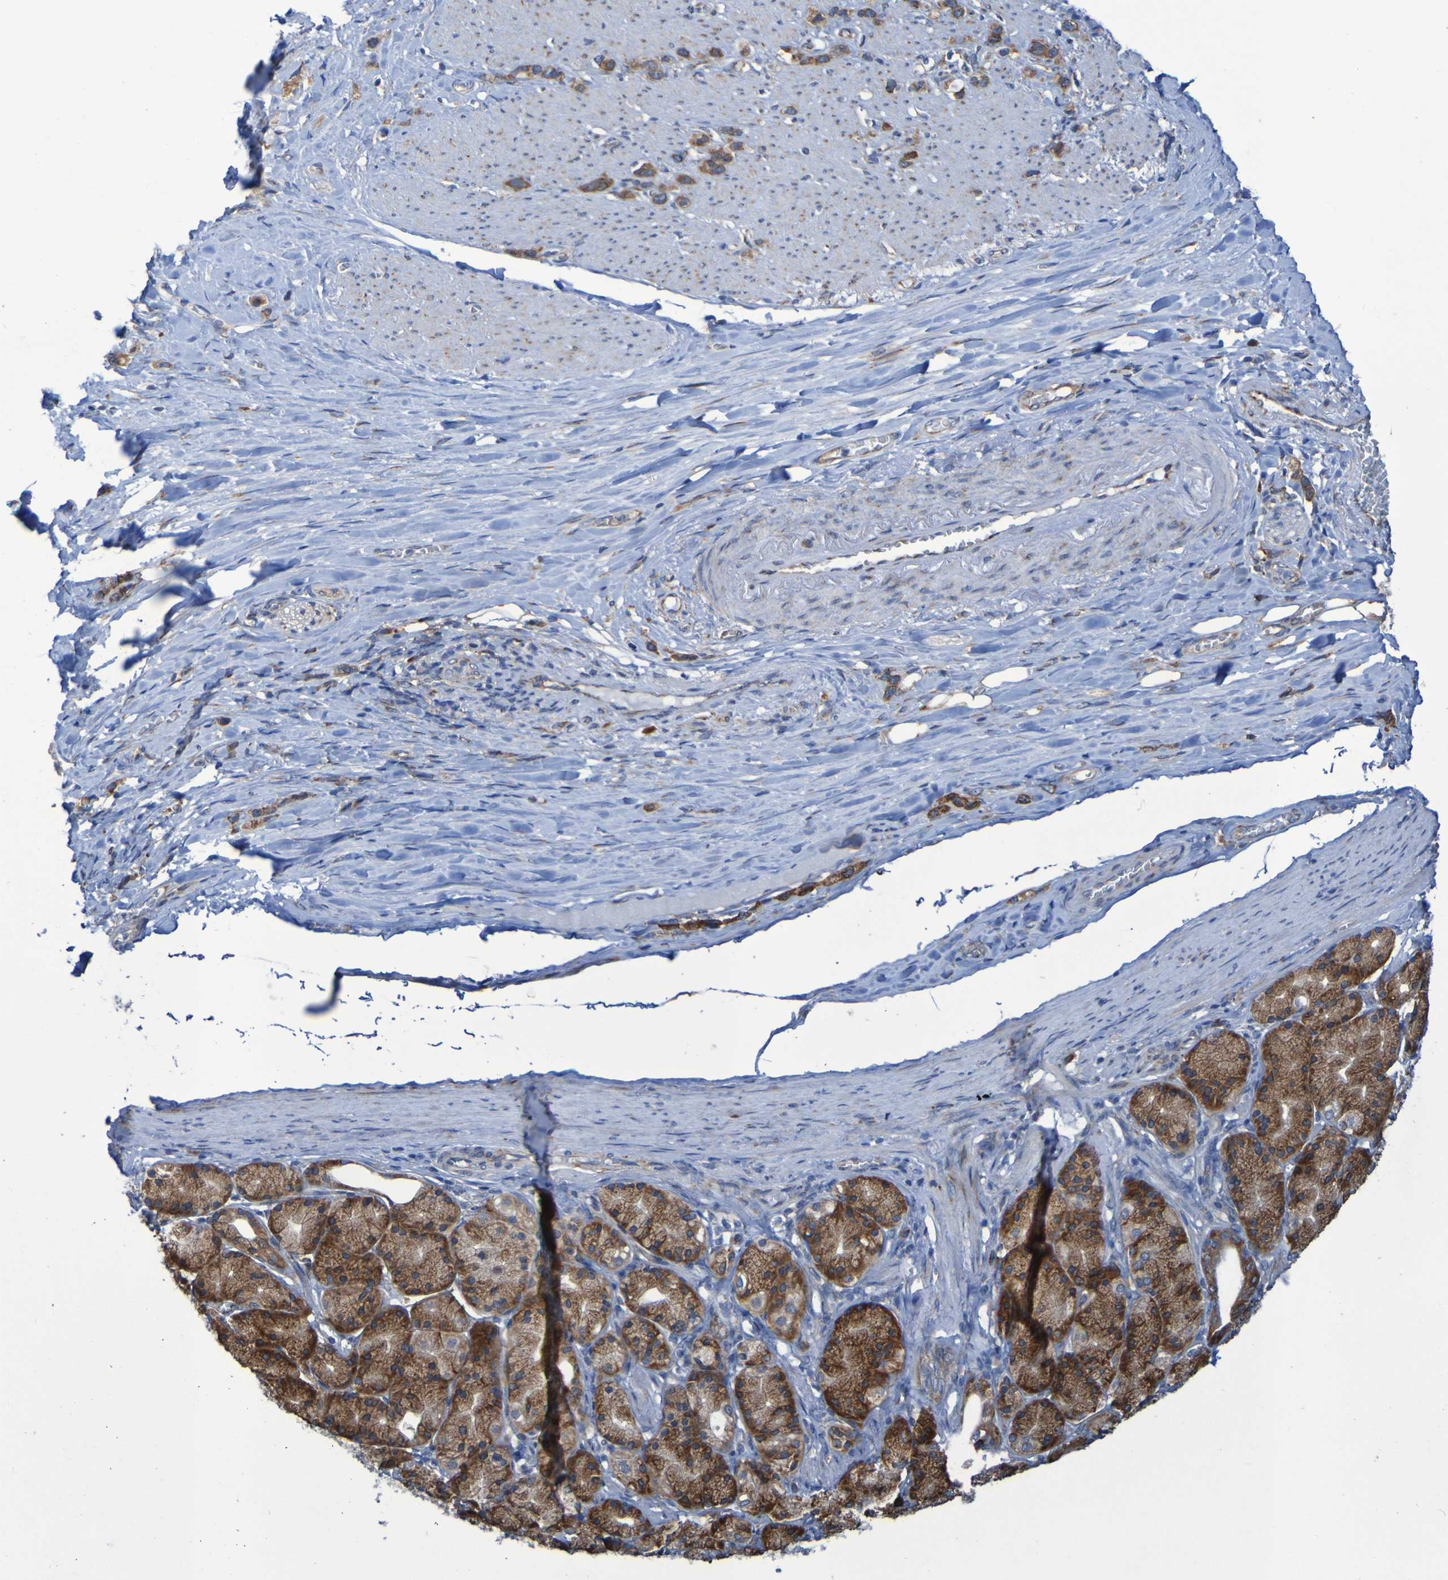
{"staining": {"intensity": "moderate", "quantity": ">75%", "location": "cytoplasmic/membranous"}, "tissue": "stomach cancer", "cell_type": "Tumor cells", "image_type": "cancer", "snomed": [{"axis": "morphology", "description": "Normal tissue, NOS"}, {"axis": "morphology", "description": "Adenocarcinoma, NOS"}, {"axis": "morphology", "description": "Adenocarcinoma, High grade"}, {"axis": "topography", "description": "Stomach, upper"}, {"axis": "topography", "description": "Stomach"}], "caption": "DAB immunohistochemical staining of stomach high-grade adenocarcinoma reveals moderate cytoplasmic/membranous protein staining in about >75% of tumor cells. The staining is performed using DAB brown chromogen to label protein expression. The nuclei are counter-stained blue using hematoxylin.", "gene": "FKBP3", "patient": {"sex": "female", "age": 65}}